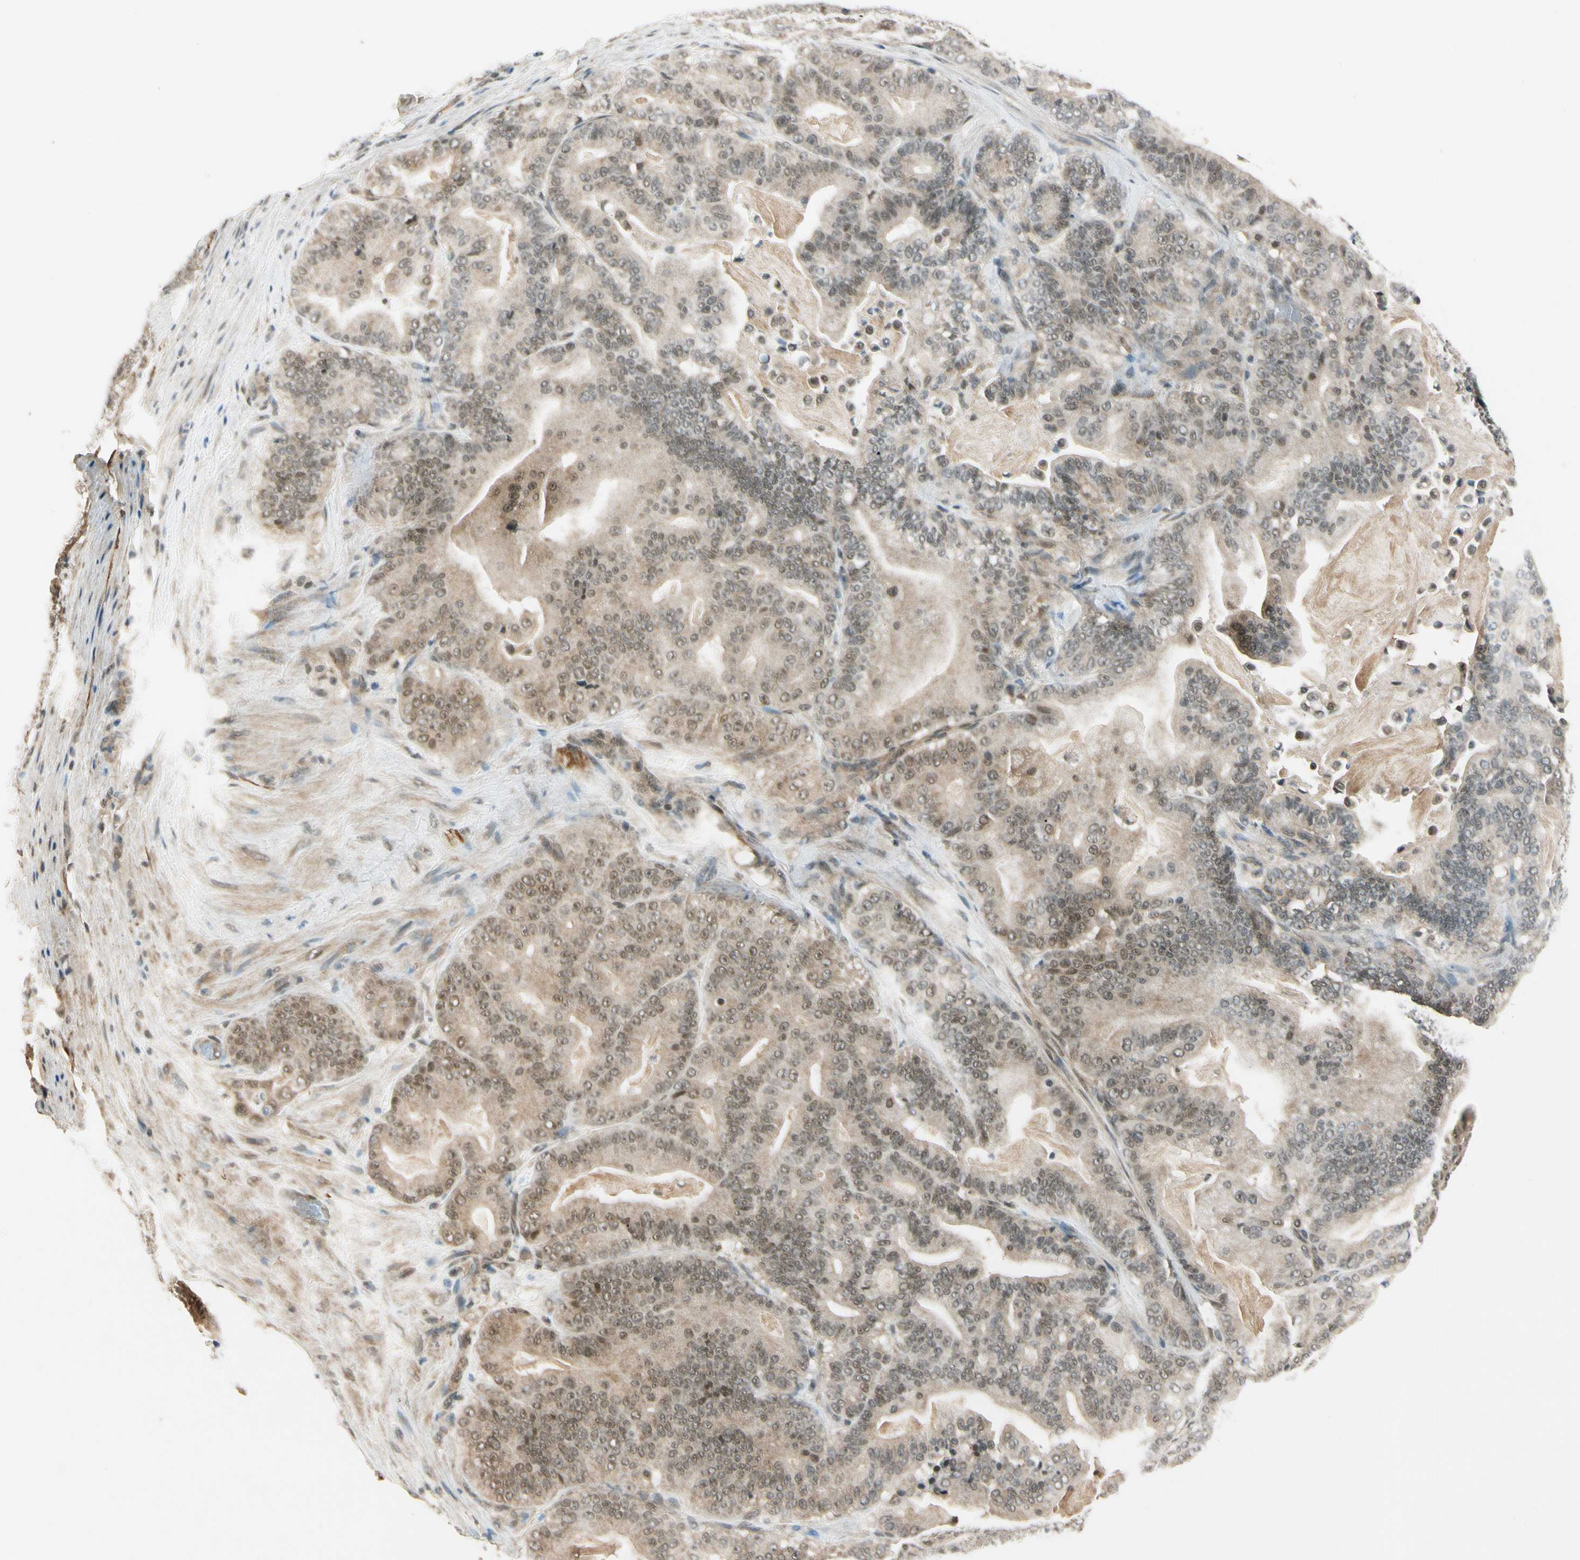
{"staining": {"intensity": "weak", "quantity": ">75%", "location": "cytoplasmic/membranous,nuclear"}, "tissue": "pancreatic cancer", "cell_type": "Tumor cells", "image_type": "cancer", "snomed": [{"axis": "morphology", "description": "Adenocarcinoma, NOS"}, {"axis": "topography", "description": "Pancreas"}], "caption": "Protein staining of pancreatic cancer (adenocarcinoma) tissue exhibits weak cytoplasmic/membranous and nuclear positivity in approximately >75% of tumor cells. (IHC, brightfield microscopy, high magnification).", "gene": "ZSCAN12", "patient": {"sex": "male", "age": 63}}